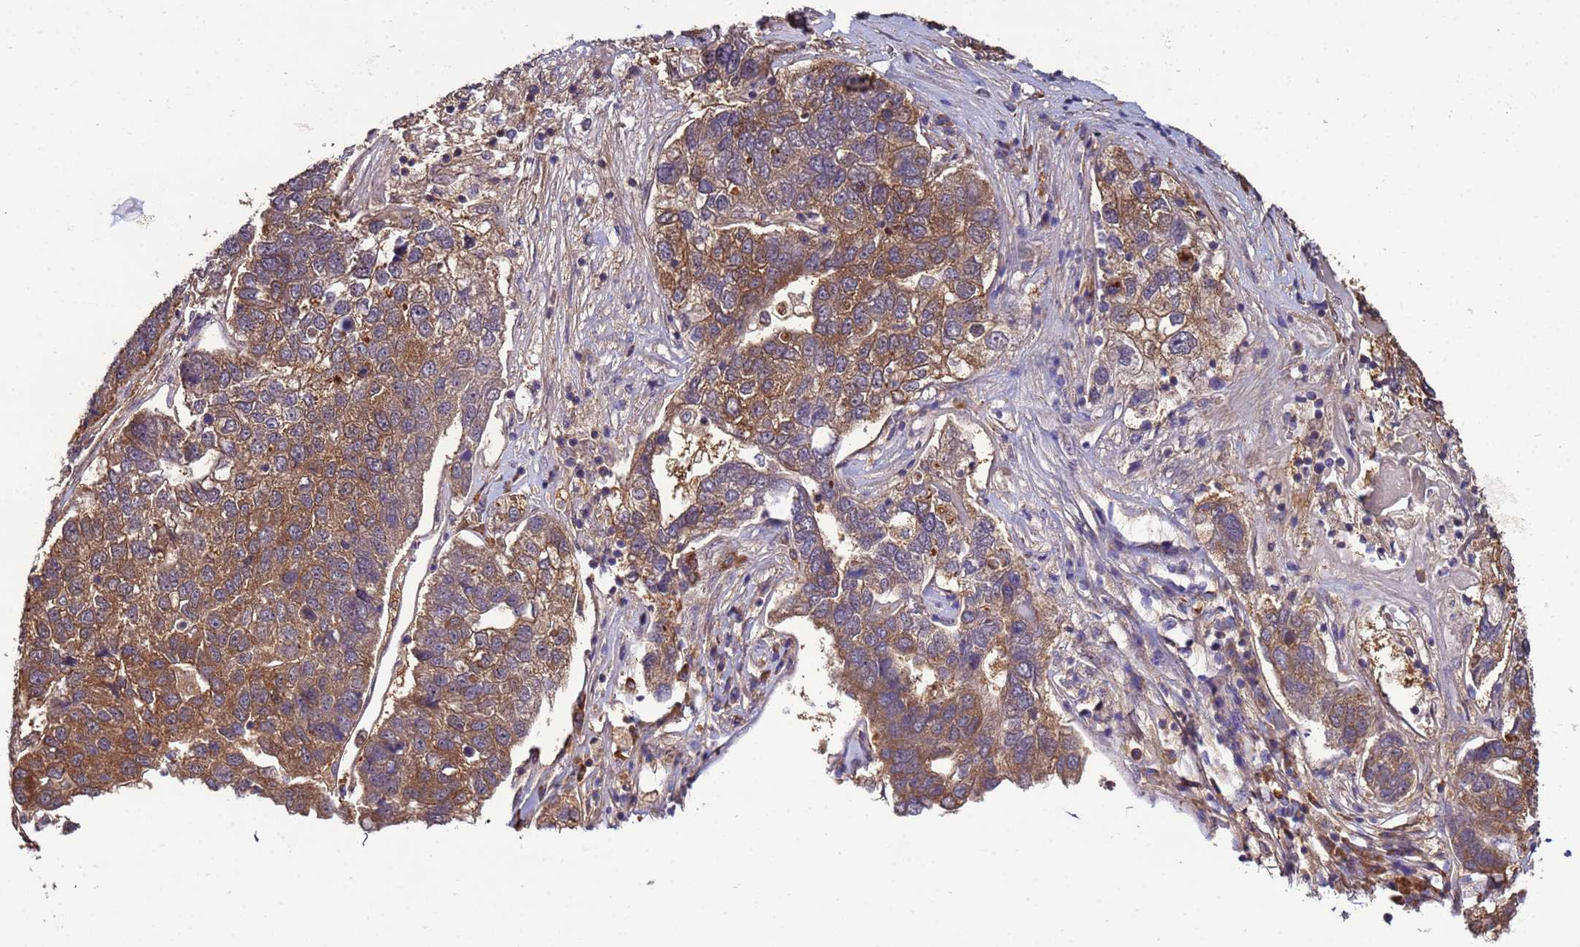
{"staining": {"intensity": "moderate", "quantity": ">75%", "location": "cytoplasmic/membranous"}, "tissue": "pancreatic cancer", "cell_type": "Tumor cells", "image_type": "cancer", "snomed": [{"axis": "morphology", "description": "Adenocarcinoma, NOS"}, {"axis": "topography", "description": "Pancreas"}], "caption": "Immunohistochemistry of human pancreatic adenocarcinoma shows medium levels of moderate cytoplasmic/membranous expression in about >75% of tumor cells.", "gene": "NAXE", "patient": {"sex": "female", "age": 61}}